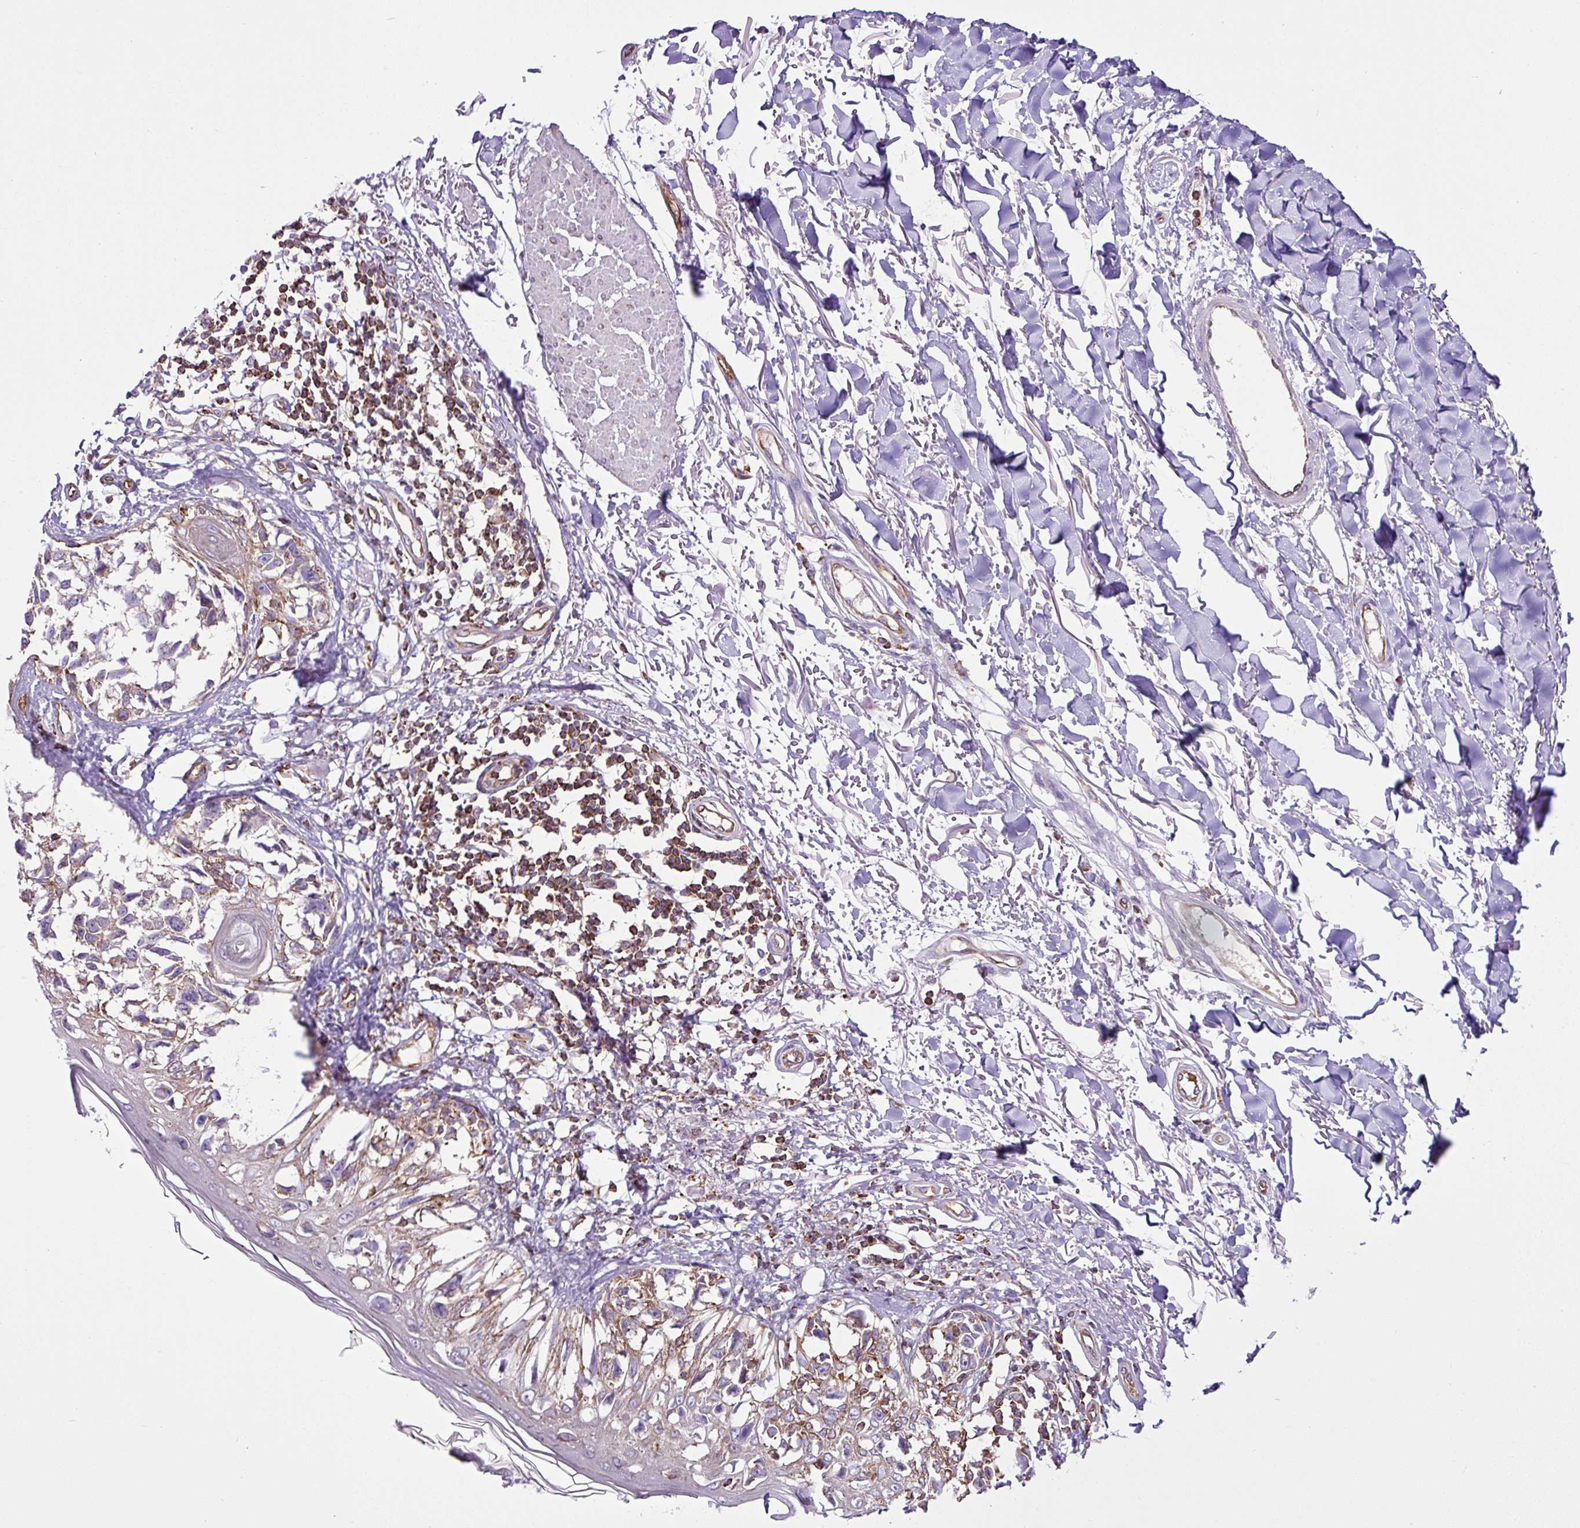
{"staining": {"intensity": "weak", "quantity": "25%-75%", "location": "cytoplasmic/membranous"}, "tissue": "melanoma", "cell_type": "Tumor cells", "image_type": "cancer", "snomed": [{"axis": "morphology", "description": "Malignant melanoma, NOS"}, {"axis": "topography", "description": "Skin"}], "caption": "Protein staining of melanoma tissue displays weak cytoplasmic/membranous expression in approximately 25%-75% of tumor cells. (DAB (3,3'-diaminobenzidine) = brown stain, brightfield microscopy at high magnification).", "gene": "EME2", "patient": {"sex": "male", "age": 73}}